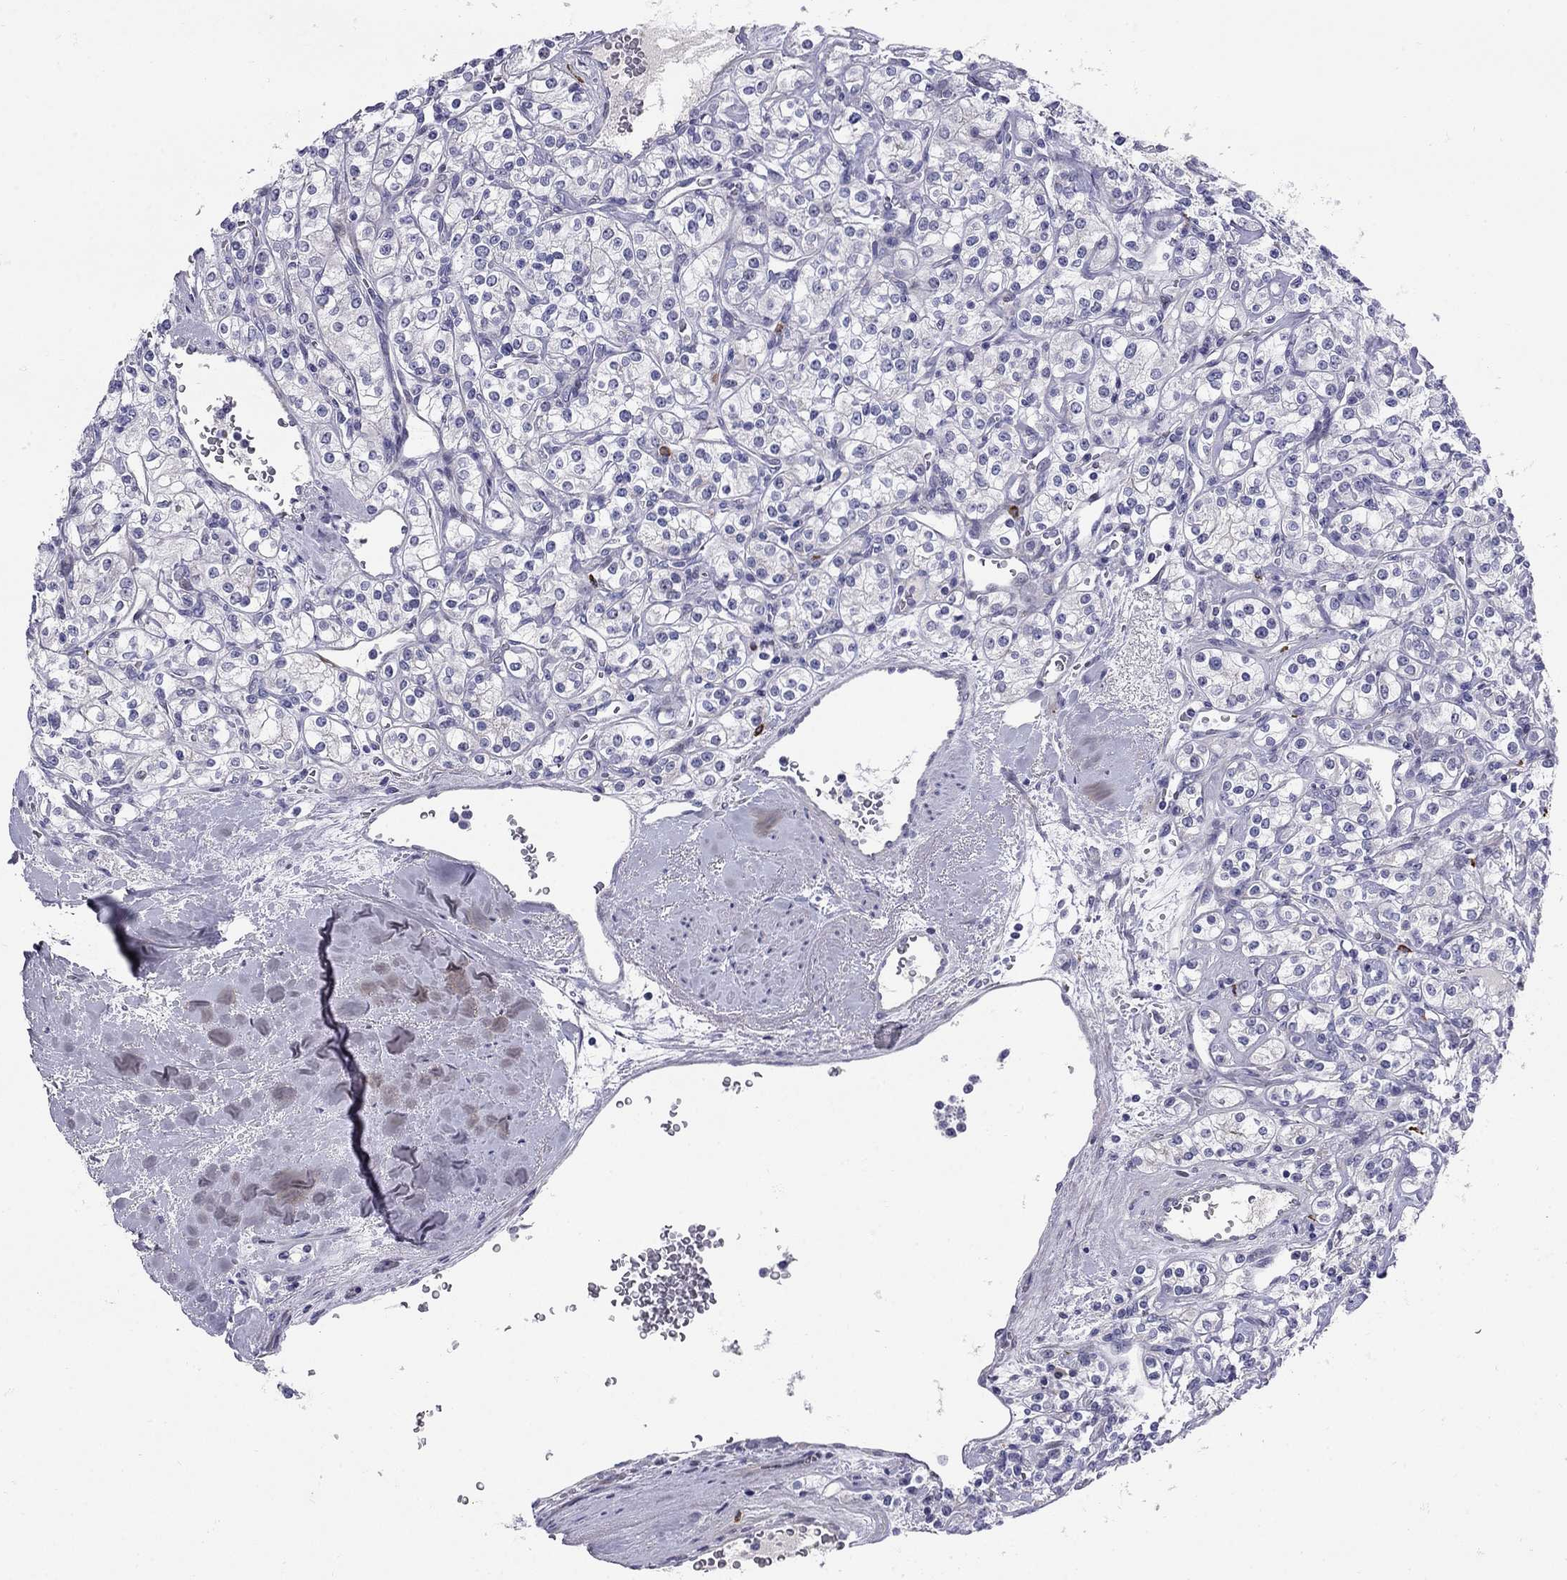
{"staining": {"intensity": "negative", "quantity": "none", "location": "none"}, "tissue": "renal cancer", "cell_type": "Tumor cells", "image_type": "cancer", "snomed": [{"axis": "morphology", "description": "Adenocarcinoma, NOS"}, {"axis": "topography", "description": "Kidney"}], "caption": "The immunohistochemistry micrograph has no significant staining in tumor cells of renal cancer (adenocarcinoma) tissue. The staining is performed using DAB (3,3'-diaminobenzidine) brown chromogen with nuclei counter-stained in using hematoxylin.", "gene": "C8orf88", "patient": {"sex": "male", "age": 77}}